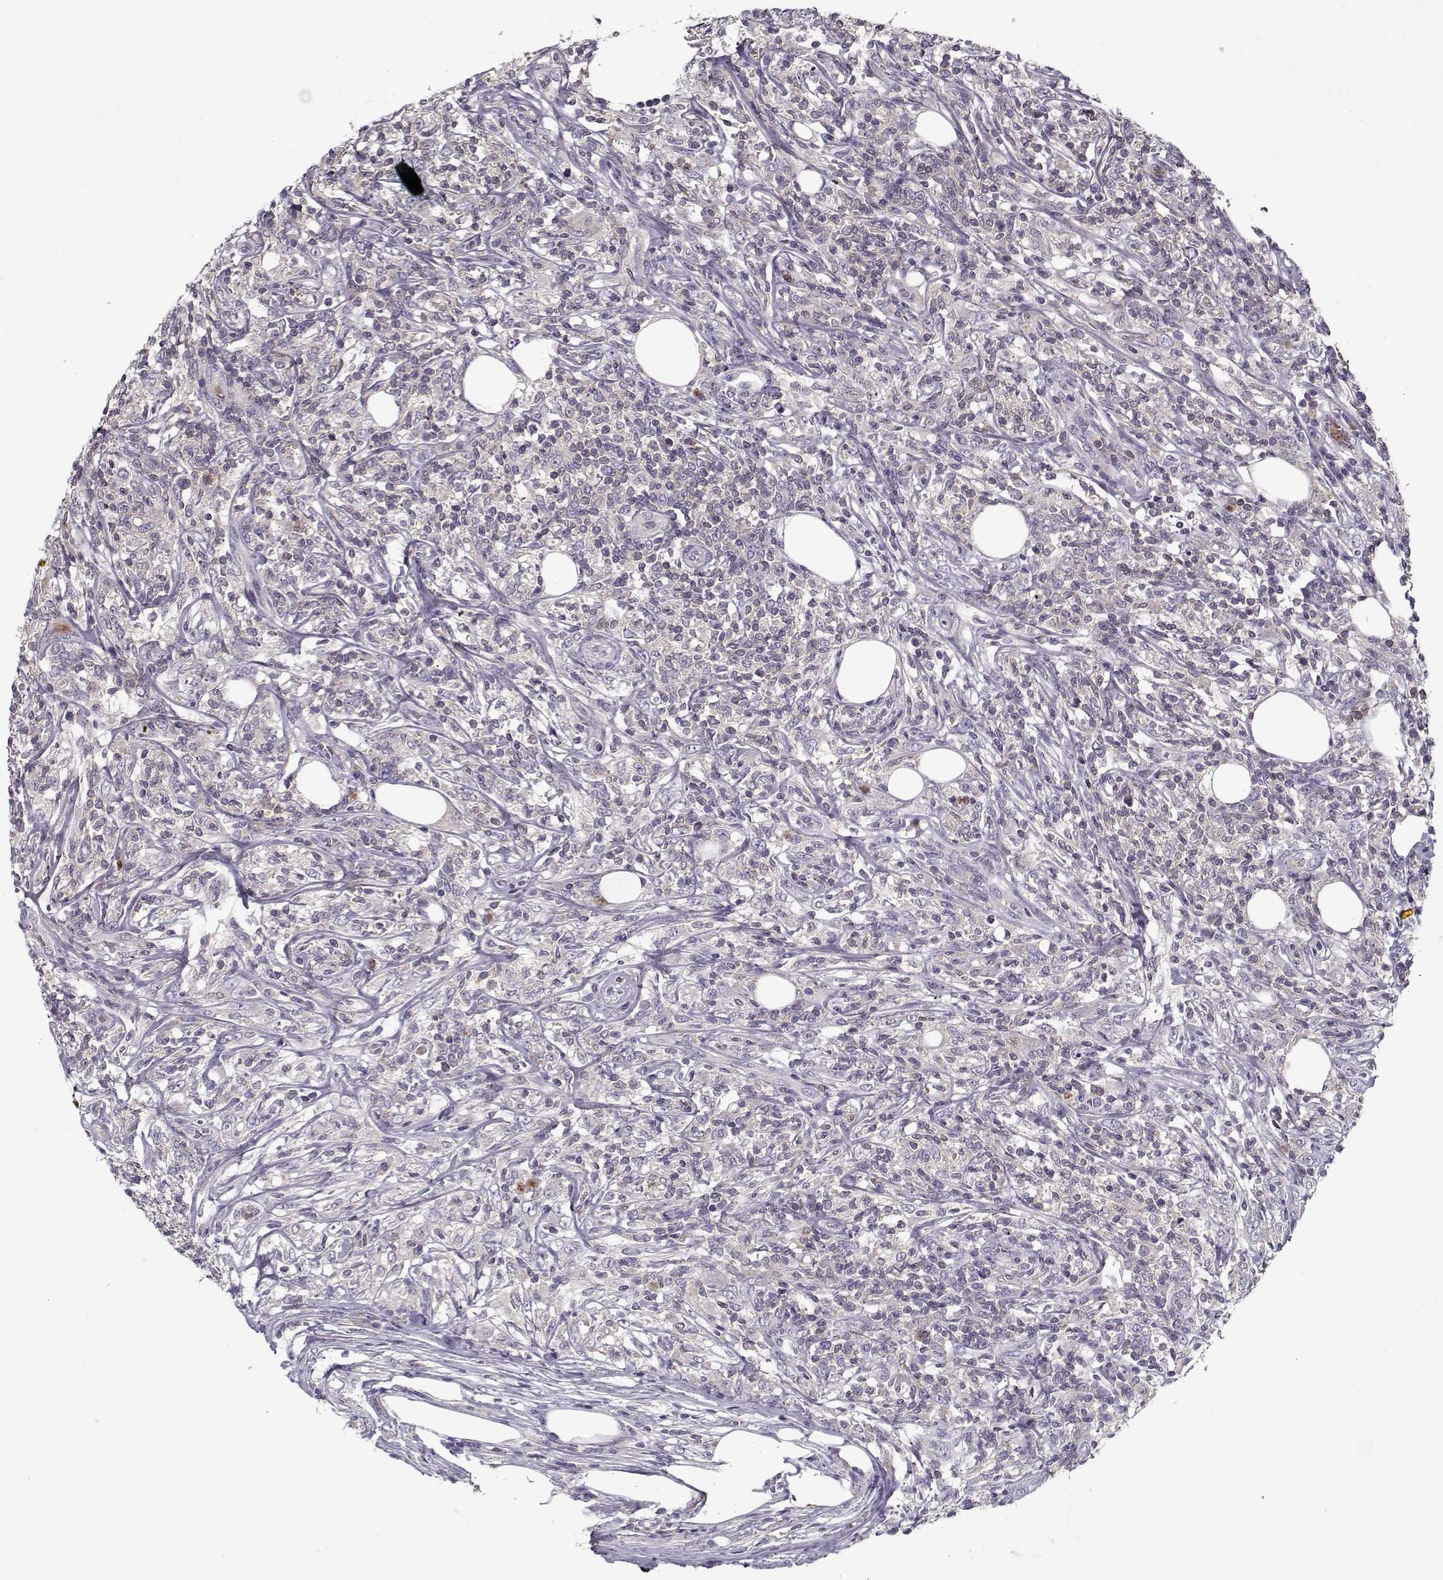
{"staining": {"intensity": "negative", "quantity": "none", "location": "none"}, "tissue": "lymphoma", "cell_type": "Tumor cells", "image_type": "cancer", "snomed": [{"axis": "morphology", "description": "Malignant lymphoma, non-Hodgkin's type, High grade"}, {"axis": "topography", "description": "Lymph node"}], "caption": "IHC image of neoplastic tissue: human malignant lymphoma, non-Hodgkin's type (high-grade) stained with DAB (3,3'-diaminobenzidine) demonstrates no significant protein positivity in tumor cells. (Stains: DAB immunohistochemistry (IHC) with hematoxylin counter stain, Microscopy: brightfield microscopy at high magnification).", "gene": "UNC13D", "patient": {"sex": "female", "age": 84}}